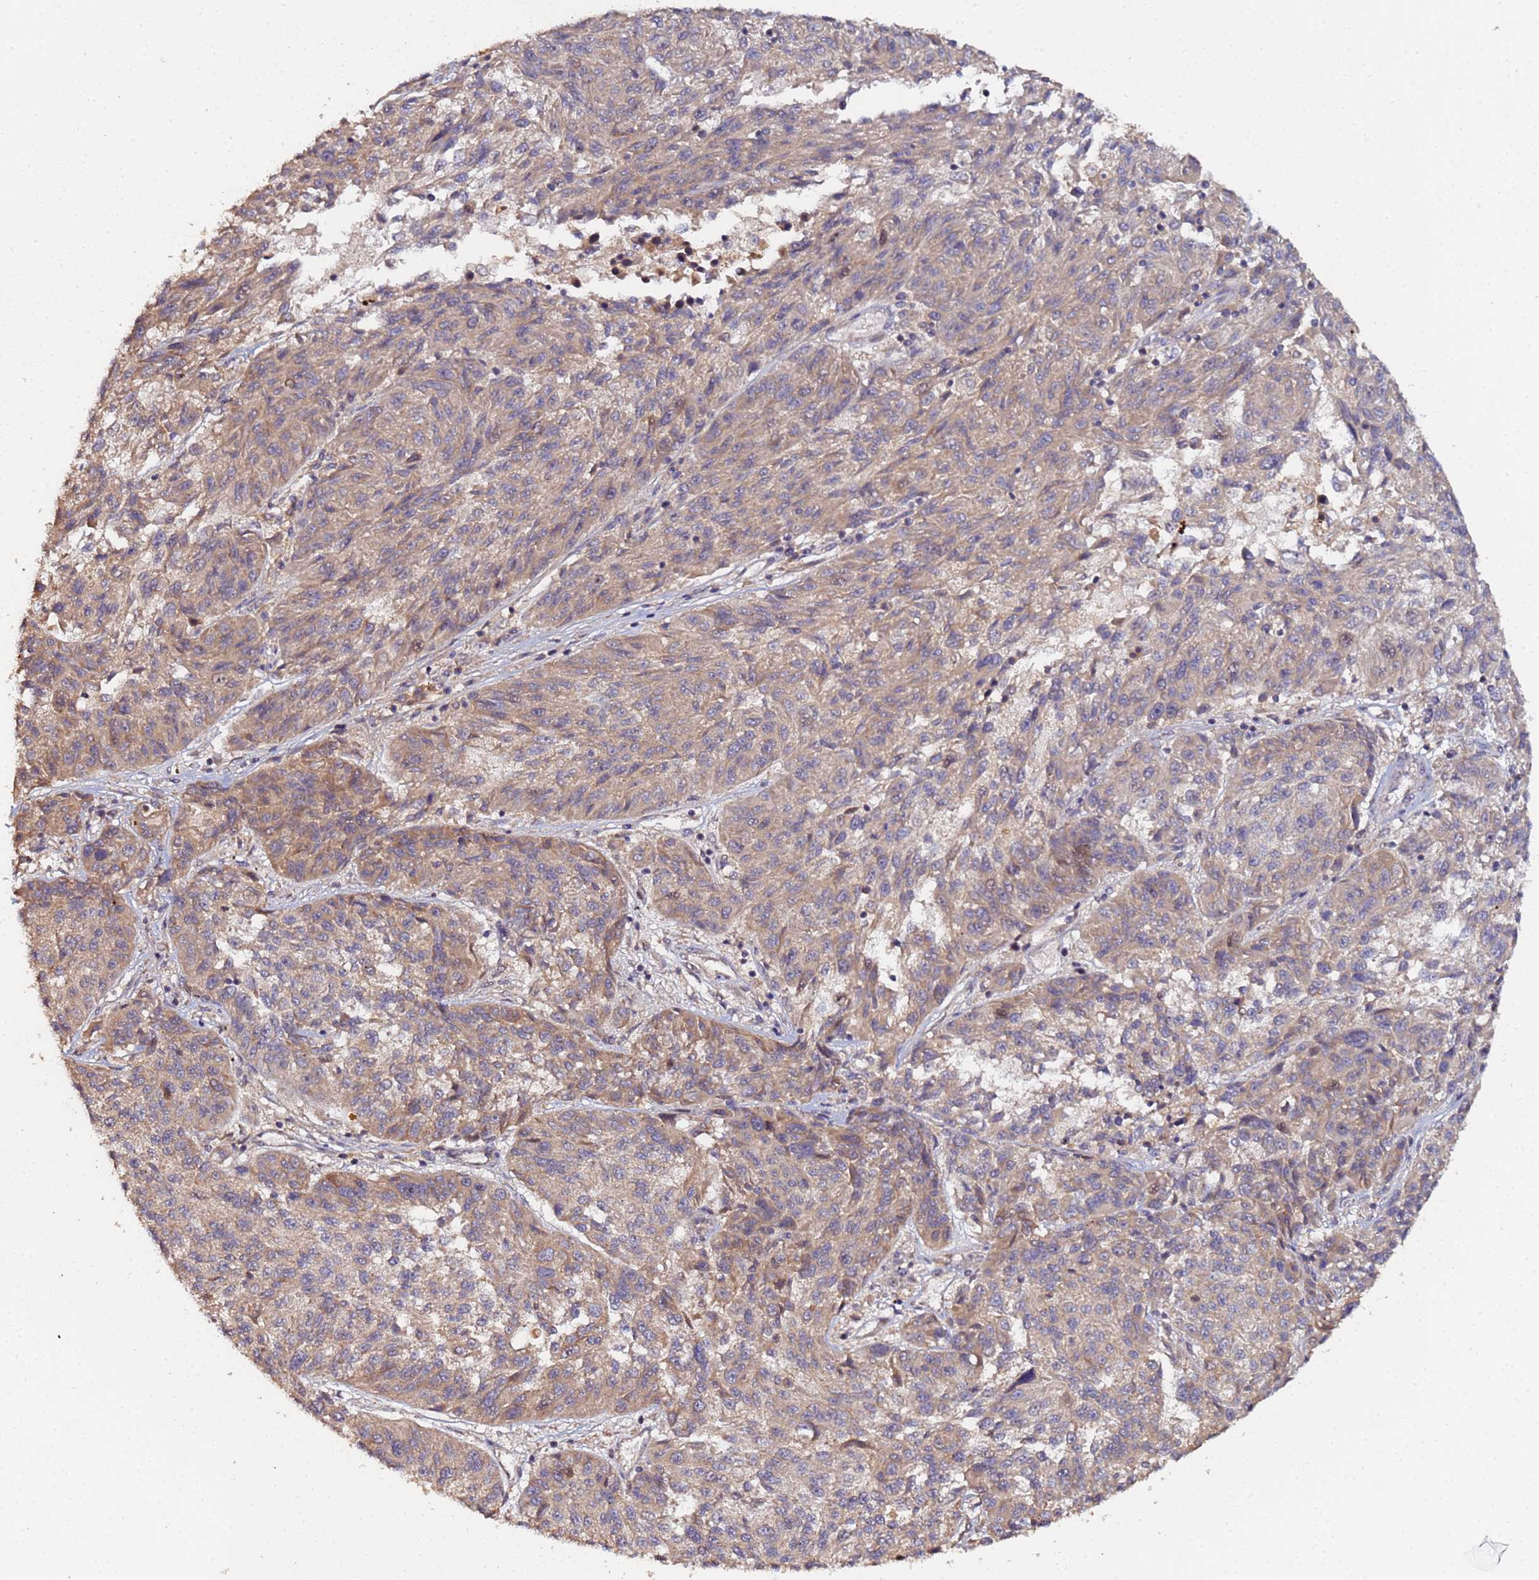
{"staining": {"intensity": "moderate", "quantity": "25%-75%", "location": "cytoplasmic/membranous"}, "tissue": "melanoma", "cell_type": "Tumor cells", "image_type": "cancer", "snomed": [{"axis": "morphology", "description": "Malignant melanoma, NOS"}, {"axis": "topography", "description": "Skin"}], "caption": "Protein expression by IHC demonstrates moderate cytoplasmic/membranous positivity in about 25%-75% of tumor cells in melanoma.", "gene": "OSER1", "patient": {"sex": "male", "age": 53}}